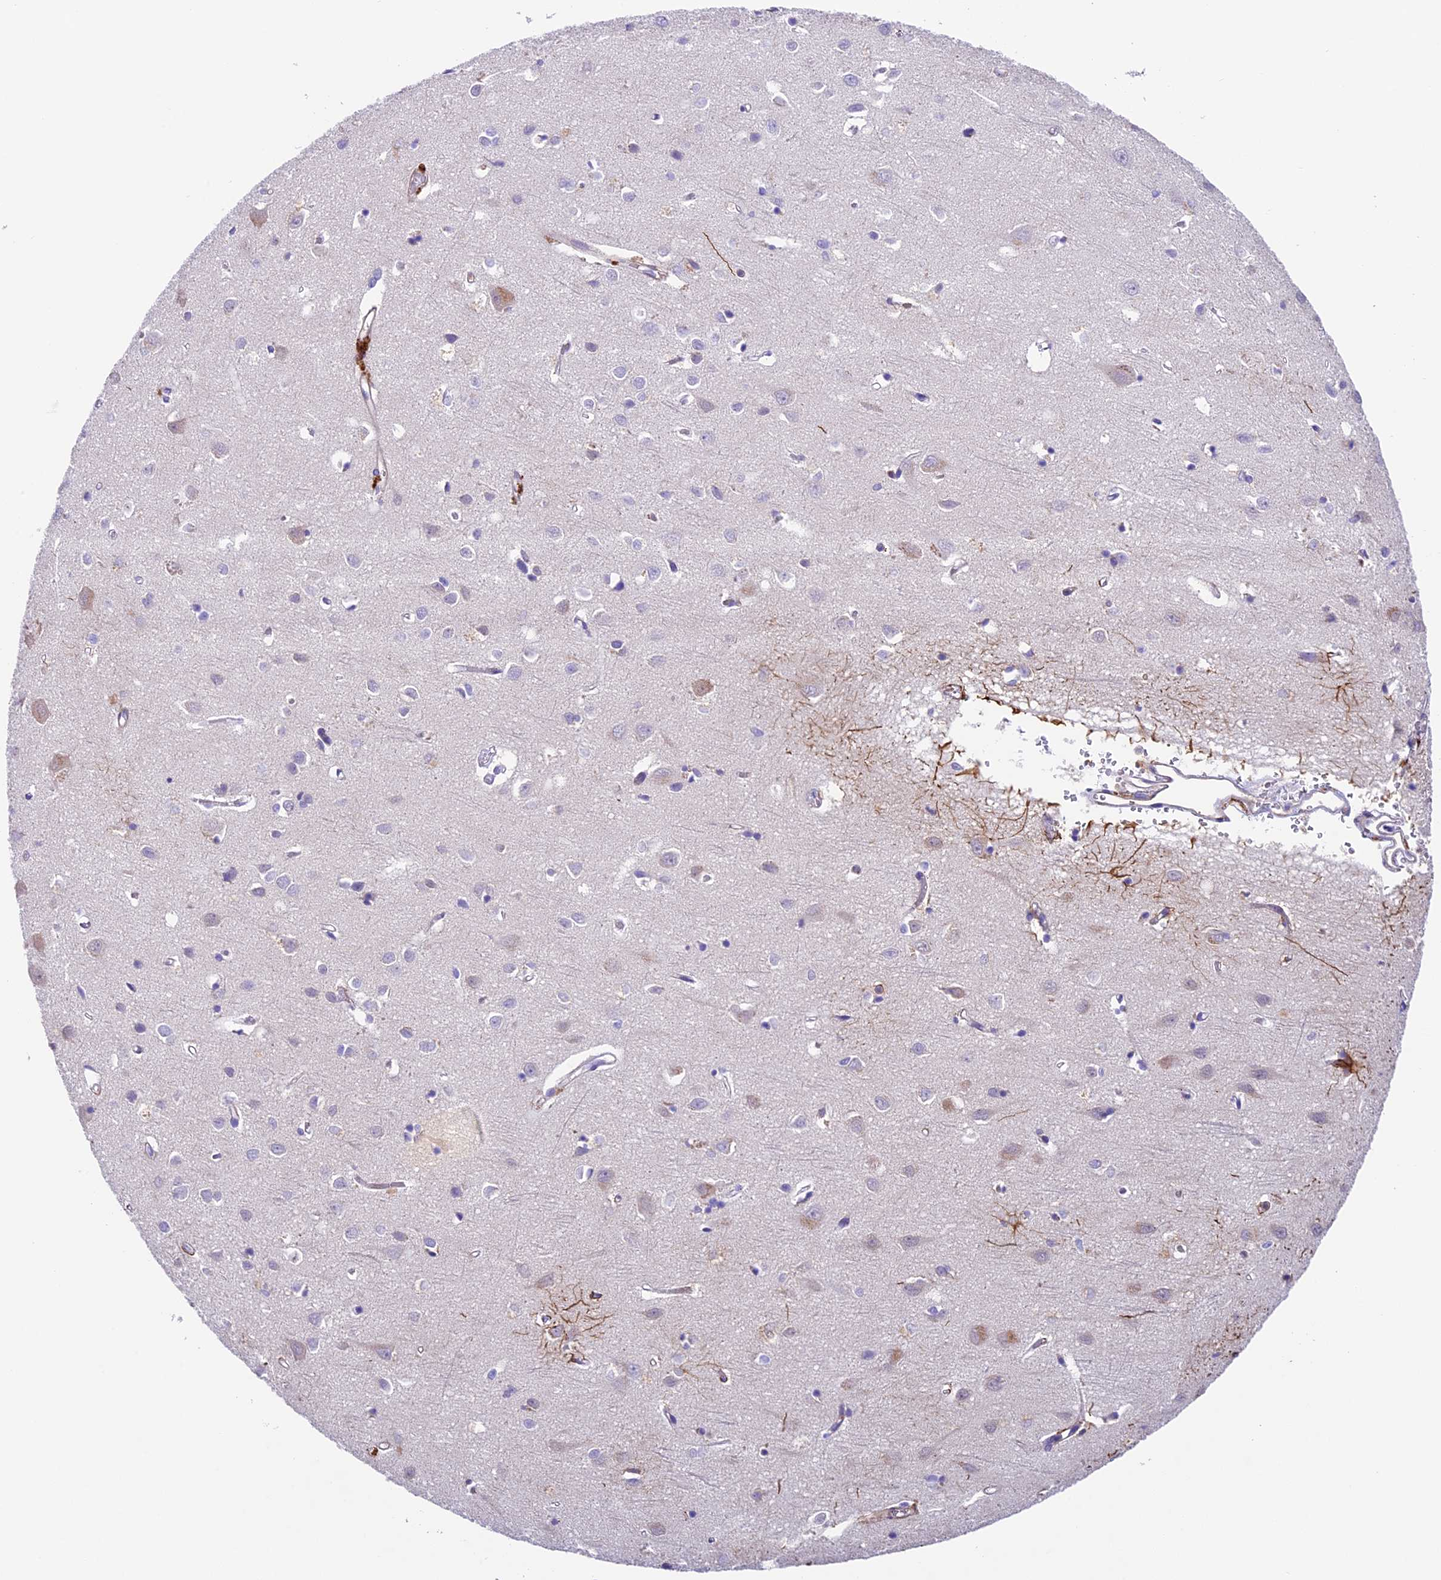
{"staining": {"intensity": "weak", "quantity": "25%-75%", "location": "cytoplasmic/membranous"}, "tissue": "cerebral cortex", "cell_type": "Endothelial cells", "image_type": "normal", "snomed": [{"axis": "morphology", "description": "Normal tissue, NOS"}, {"axis": "topography", "description": "Cerebral cortex"}], "caption": "This histopathology image reveals IHC staining of benign cerebral cortex, with low weak cytoplasmic/membranous positivity in about 25%-75% of endothelial cells.", "gene": "TBC1D1", "patient": {"sex": "female", "age": 64}}